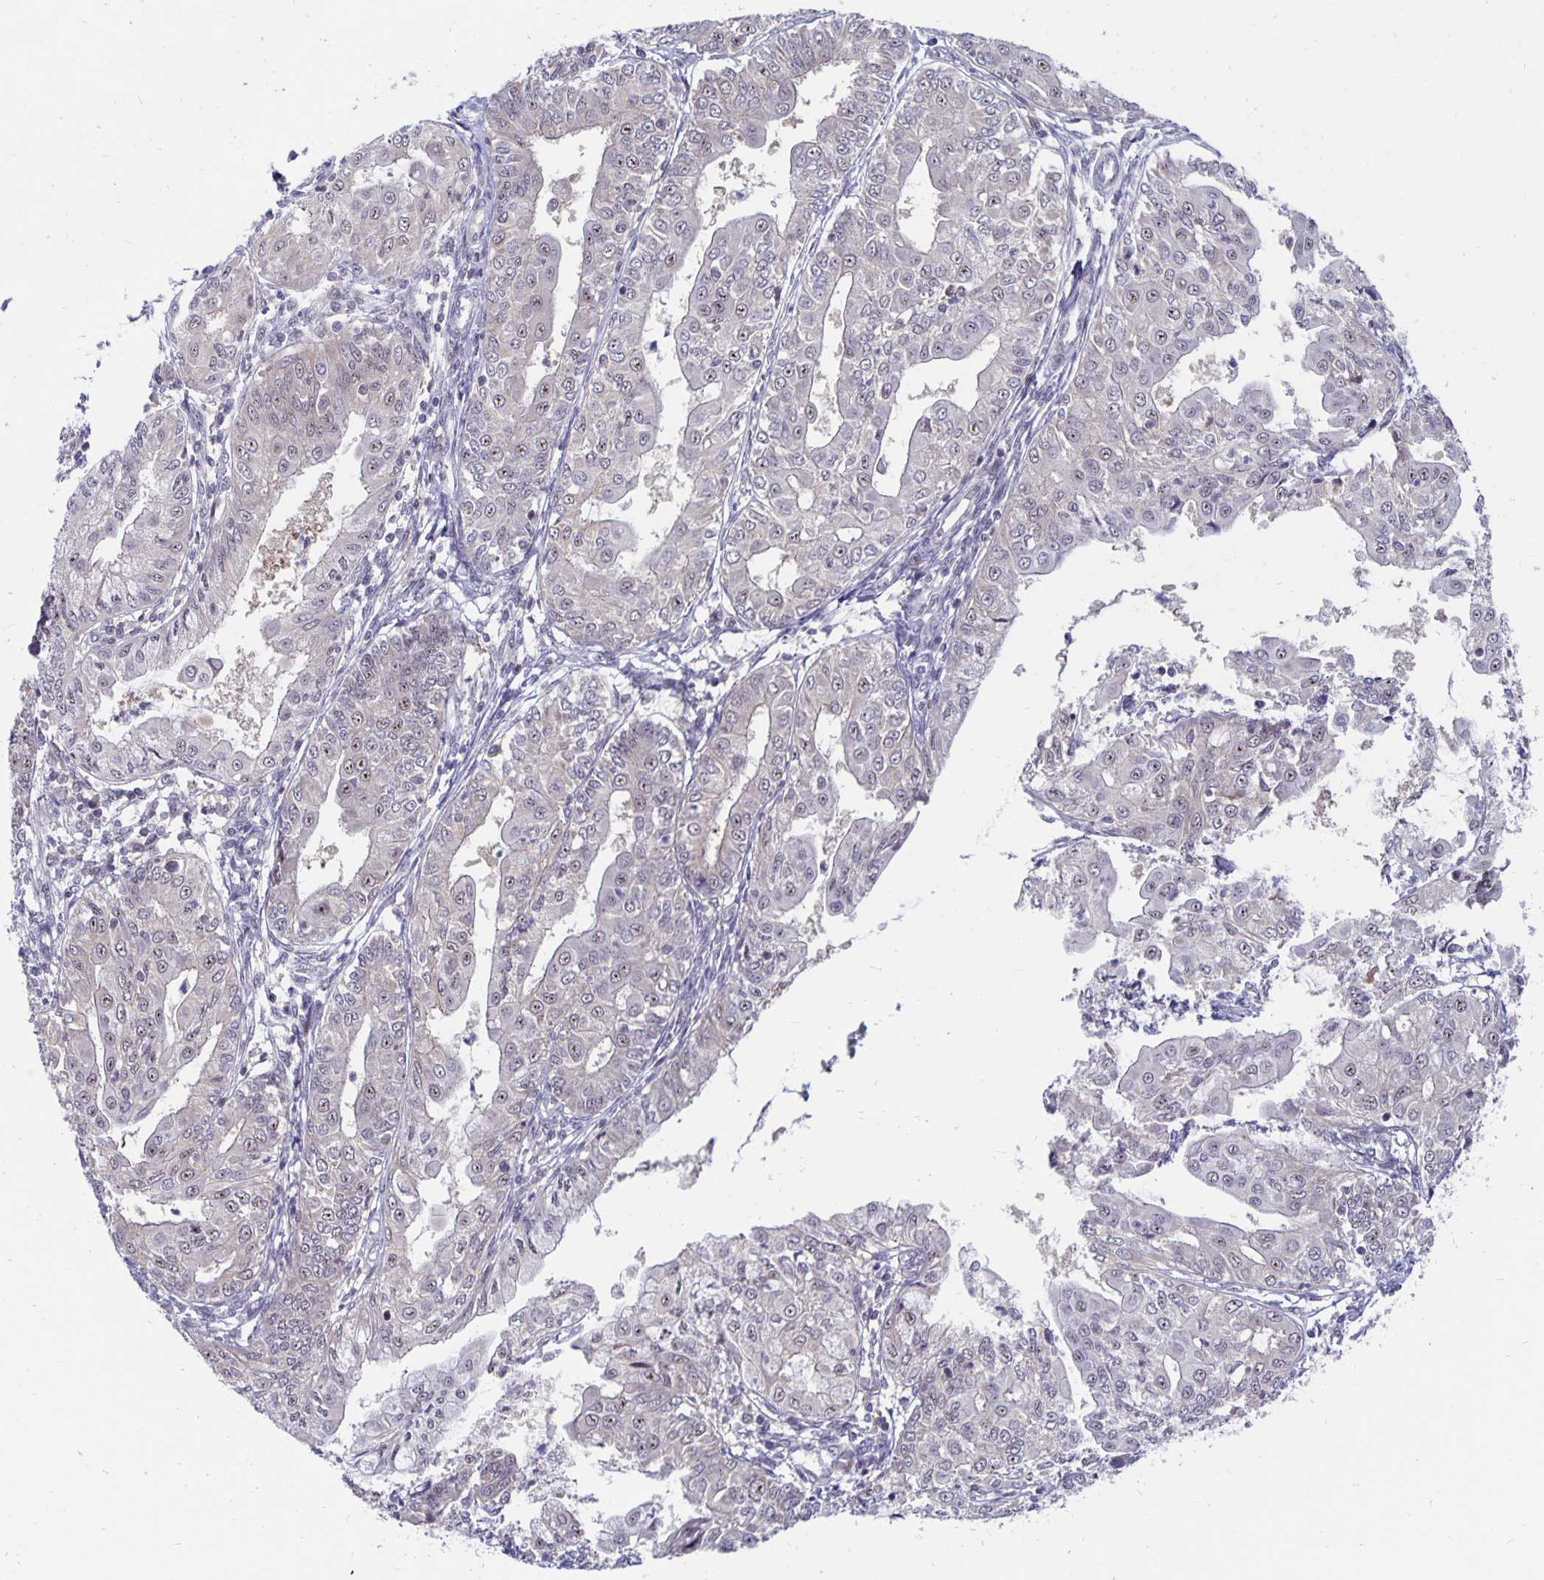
{"staining": {"intensity": "weak", "quantity": "<25%", "location": "nuclear"}, "tissue": "endometrial cancer", "cell_type": "Tumor cells", "image_type": "cancer", "snomed": [{"axis": "morphology", "description": "Adenocarcinoma, NOS"}, {"axis": "topography", "description": "Endometrium"}], "caption": "A micrograph of endometrial adenocarcinoma stained for a protein exhibits no brown staining in tumor cells.", "gene": "EXOC6B", "patient": {"sex": "female", "age": 68}}